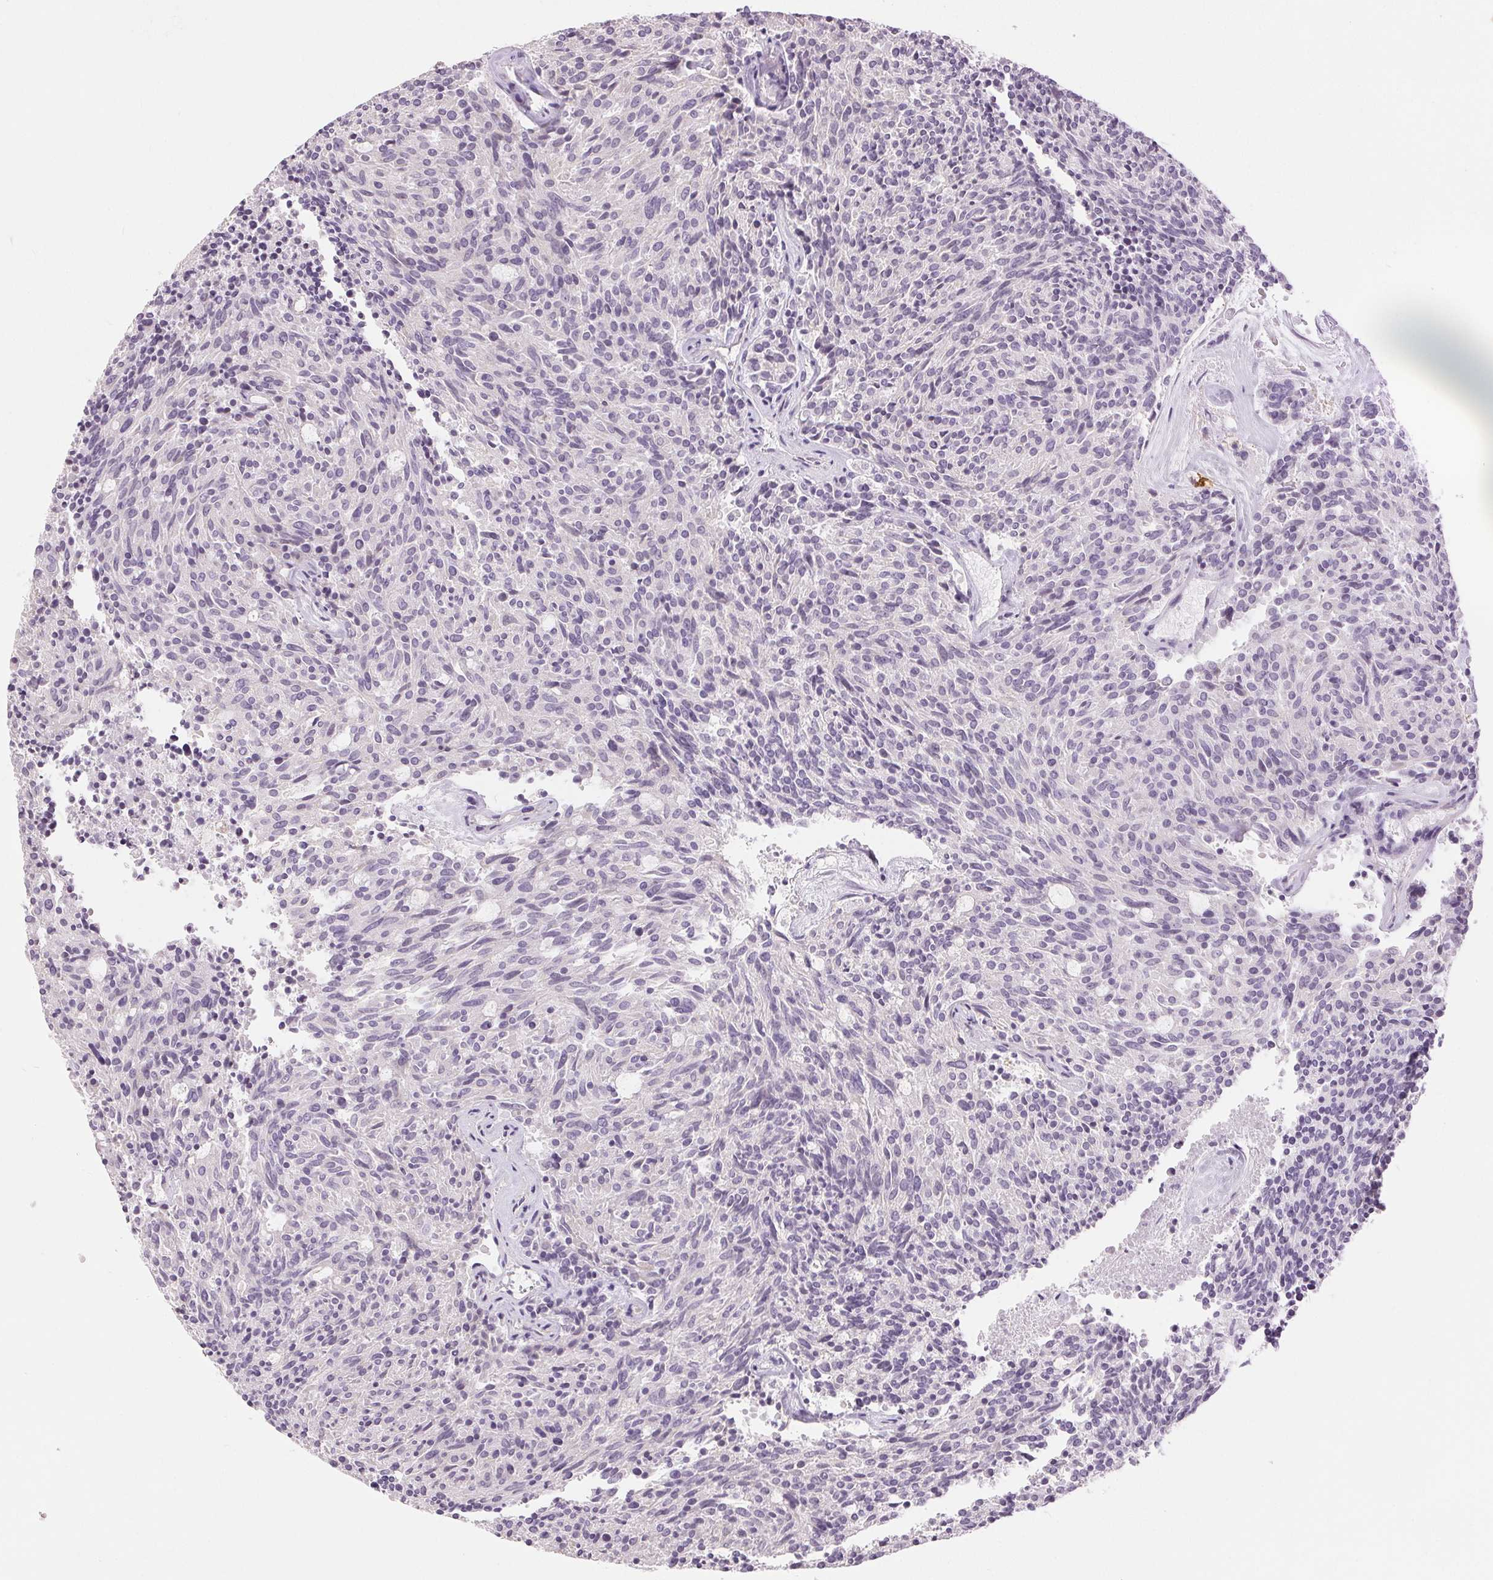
{"staining": {"intensity": "negative", "quantity": "none", "location": "none"}, "tissue": "carcinoid", "cell_type": "Tumor cells", "image_type": "cancer", "snomed": [{"axis": "morphology", "description": "Carcinoid, malignant, NOS"}, {"axis": "topography", "description": "Pancreas"}], "caption": "This is an immunohistochemistry (IHC) micrograph of human carcinoid. There is no staining in tumor cells.", "gene": "DSG3", "patient": {"sex": "female", "age": 54}}